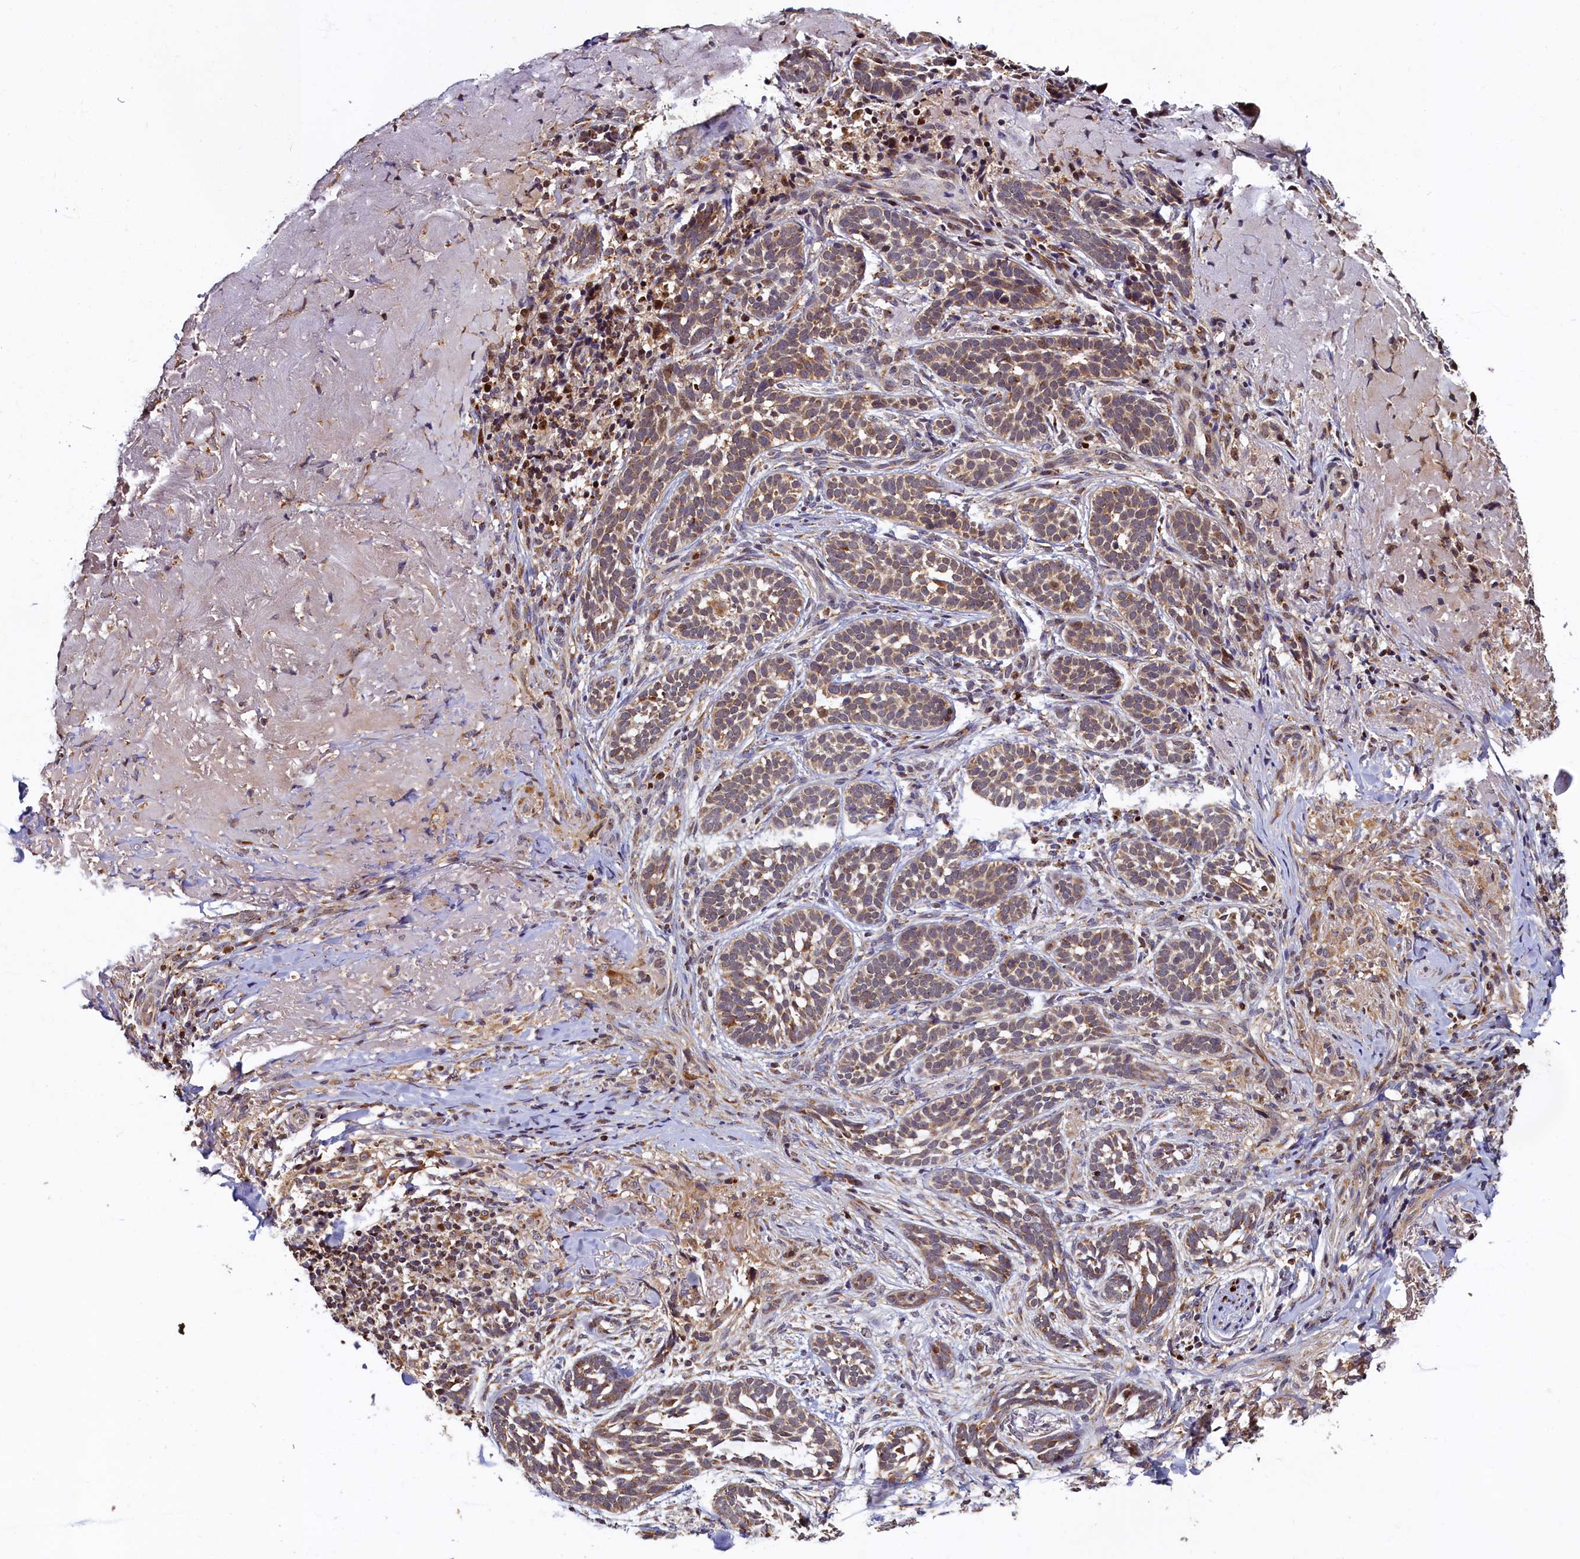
{"staining": {"intensity": "moderate", "quantity": ">75%", "location": "cytoplasmic/membranous"}, "tissue": "skin cancer", "cell_type": "Tumor cells", "image_type": "cancer", "snomed": [{"axis": "morphology", "description": "Basal cell carcinoma"}, {"axis": "topography", "description": "Skin"}], "caption": "Skin cancer (basal cell carcinoma) stained with a brown dye demonstrates moderate cytoplasmic/membranous positive positivity in about >75% of tumor cells.", "gene": "NCKAP5L", "patient": {"sex": "male", "age": 71}}